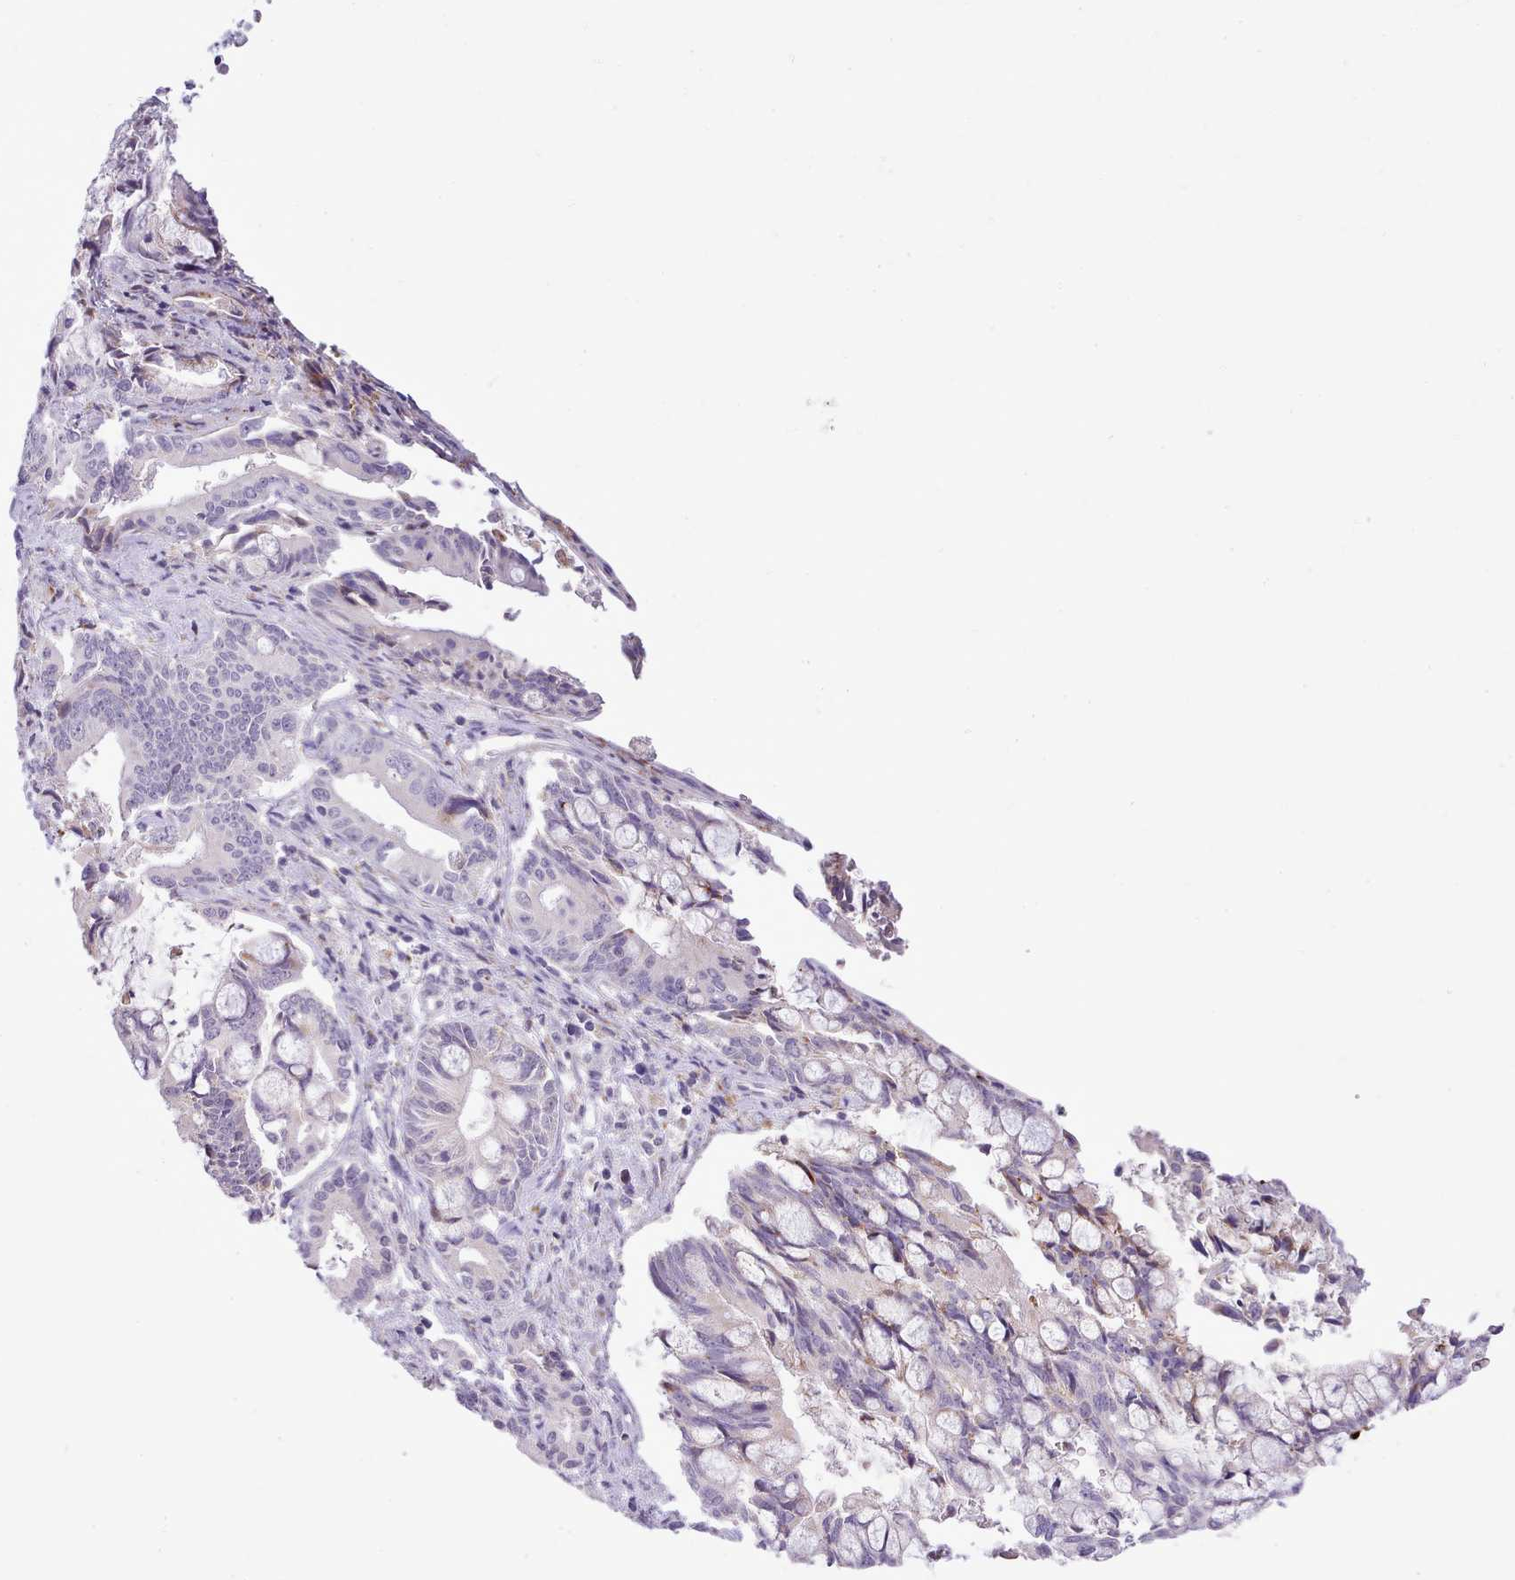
{"staining": {"intensity": "negative", "quantity": "none", "location": "none"}, "tissue": "pancreatic cancer", "cell_type": "Tumor cells", "image_type": "cancer", "snomed": [{"axis": "morphology", "description": "Adenocarcinoma, NOS"}, {"axis": "topography", "description": "Pancreas"}], "caption": "There is no significant positivity in tumor cells of pancreatic adenocarcinoma.", "gene": "FAM83E", "patient": {"sex": "male", "age": 68}}